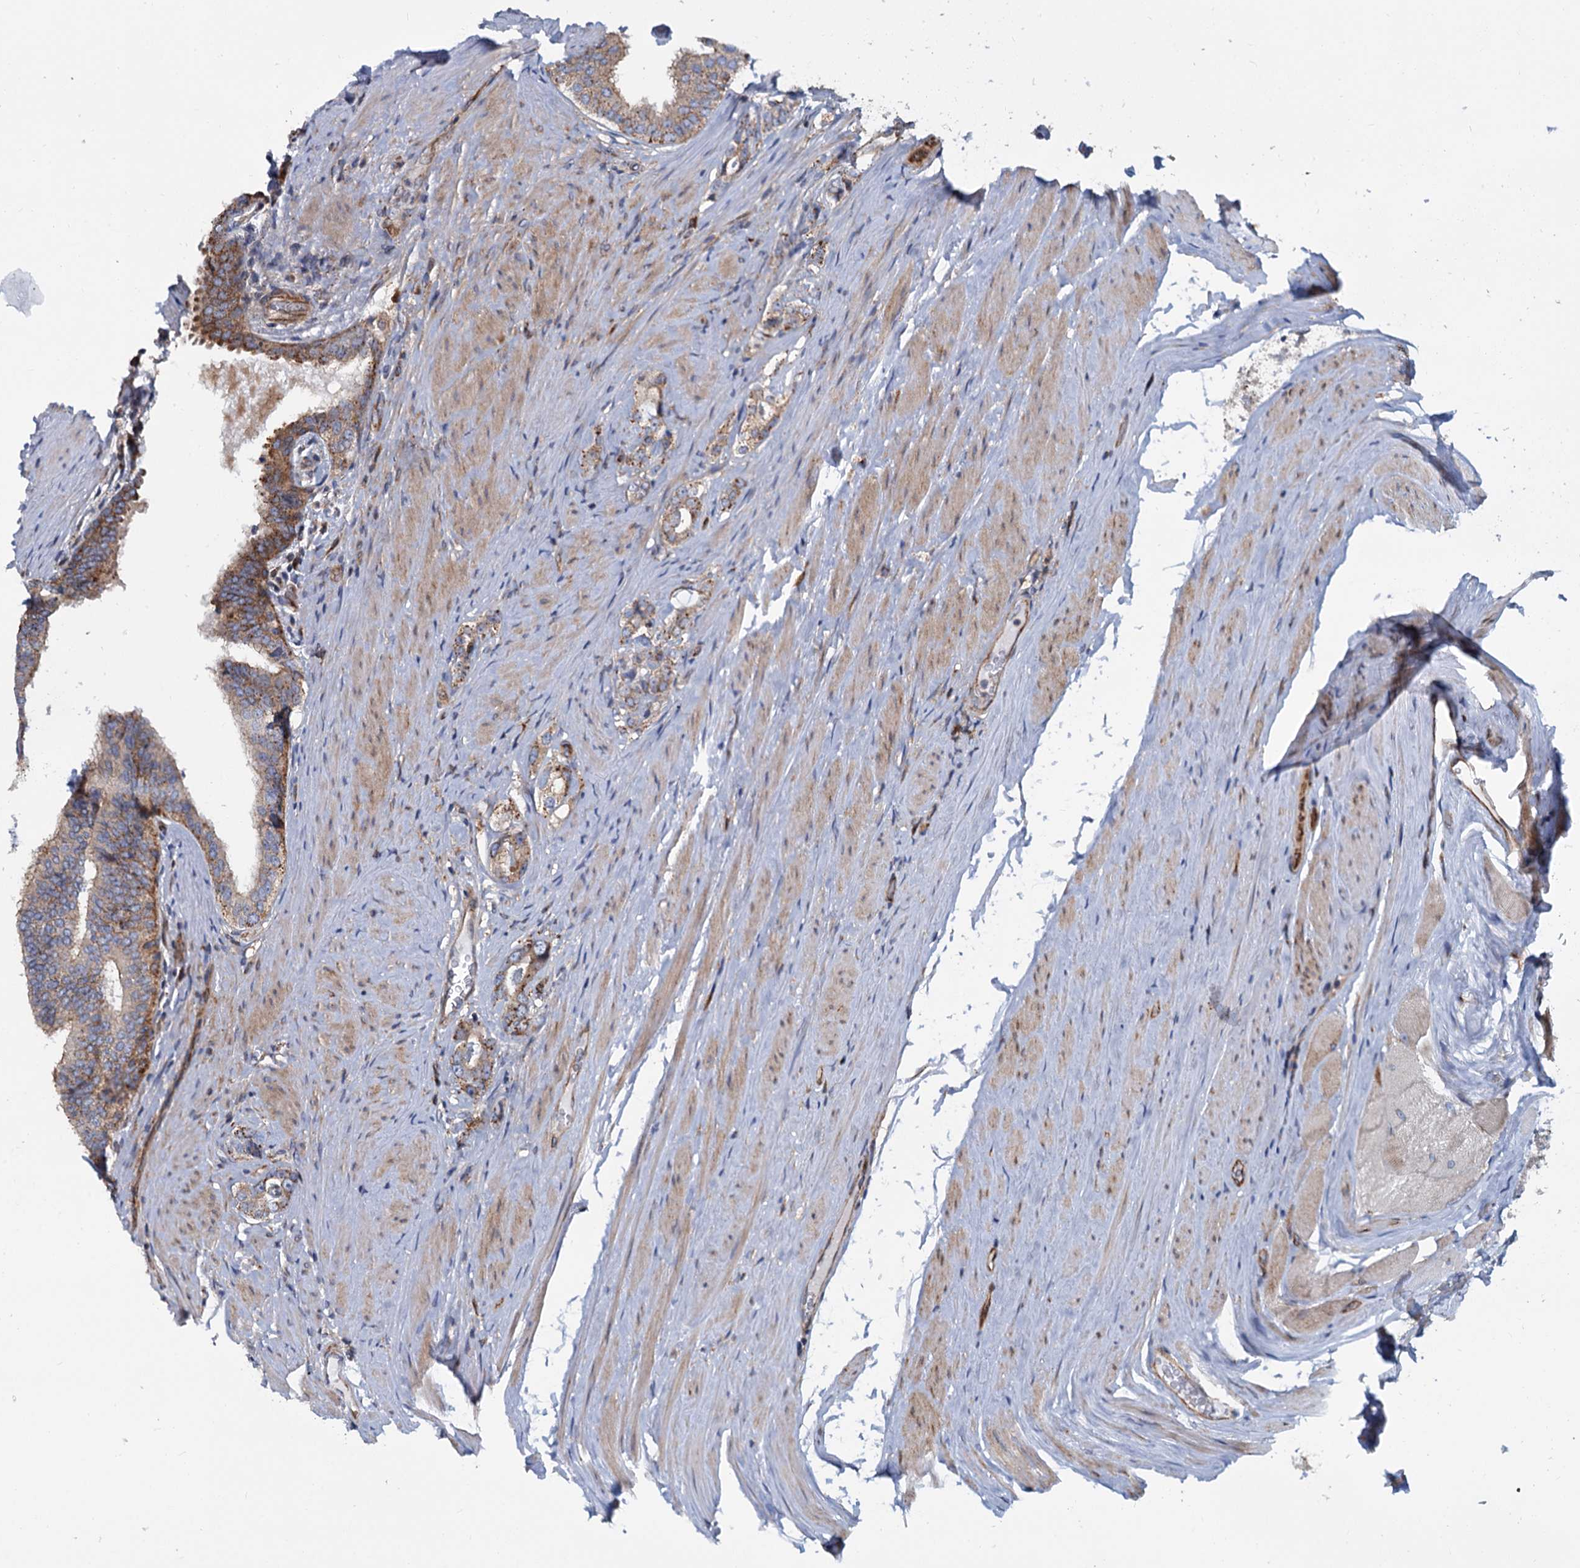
{"staining": {"intensity": "moderate", "quantity": "<25%", "location": "cytoplasmic/membranous"}, "tissue": "prostate cancer", "cell_type": "Tumor cells", "image_type": "cancer", "snomed": [{"axis": "morphology", "description": "Adenocarcinoma, High grade"}, {"axis": "topography", "description": "Prostate"}], "caption": "Moderate cytoplasmic/membranous staining is appreciated in approximately <25% of tumor cells in prostate high-grade adenocarcinoma. The protein of interest is shown in brown color, while the nuclei are stained blue.", "gene": "PSEN1", "patient": {"sex": "male", "age": 63}}